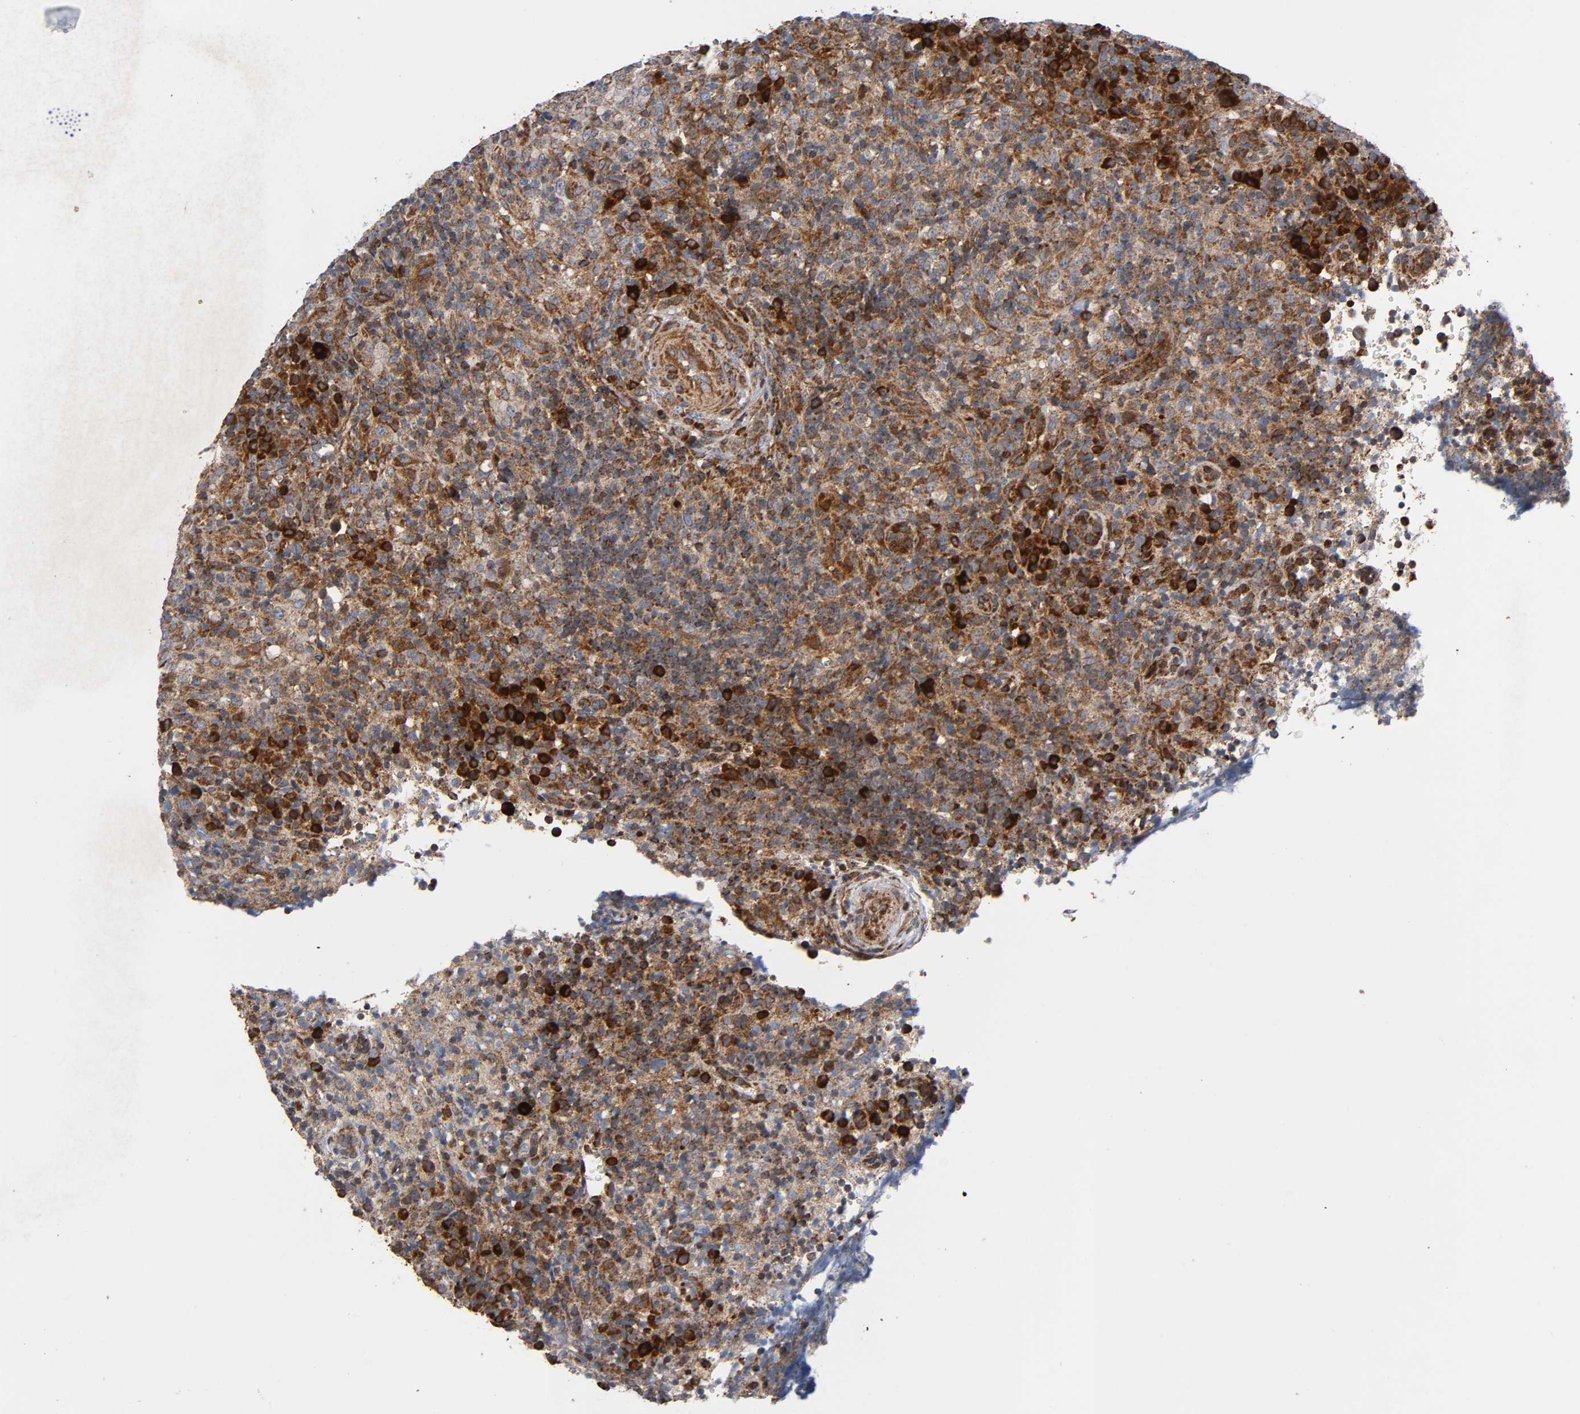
{"staining": {"intensity": "strong", "quantity": "25%-75%", "location": "cytoplasmic/membranous"}, "tissue": "lymphoma", "cell_type": "Tumor cells", "image_type": "cancer", "snomed": [{"axis": "morphology", "description": "Malignant lymphoma, non-Hodgkin's type, High grade"}, {"axis": "topography", "description": "Lymph node"}], "caption": "Human lymphoma stained with a brown dye shows strong cytoplasmic/membranous positive expression in about 25%-75% of tumor cells.", "gene": "MAP3K1", "patient": {"sex": "female", "age": 76}}